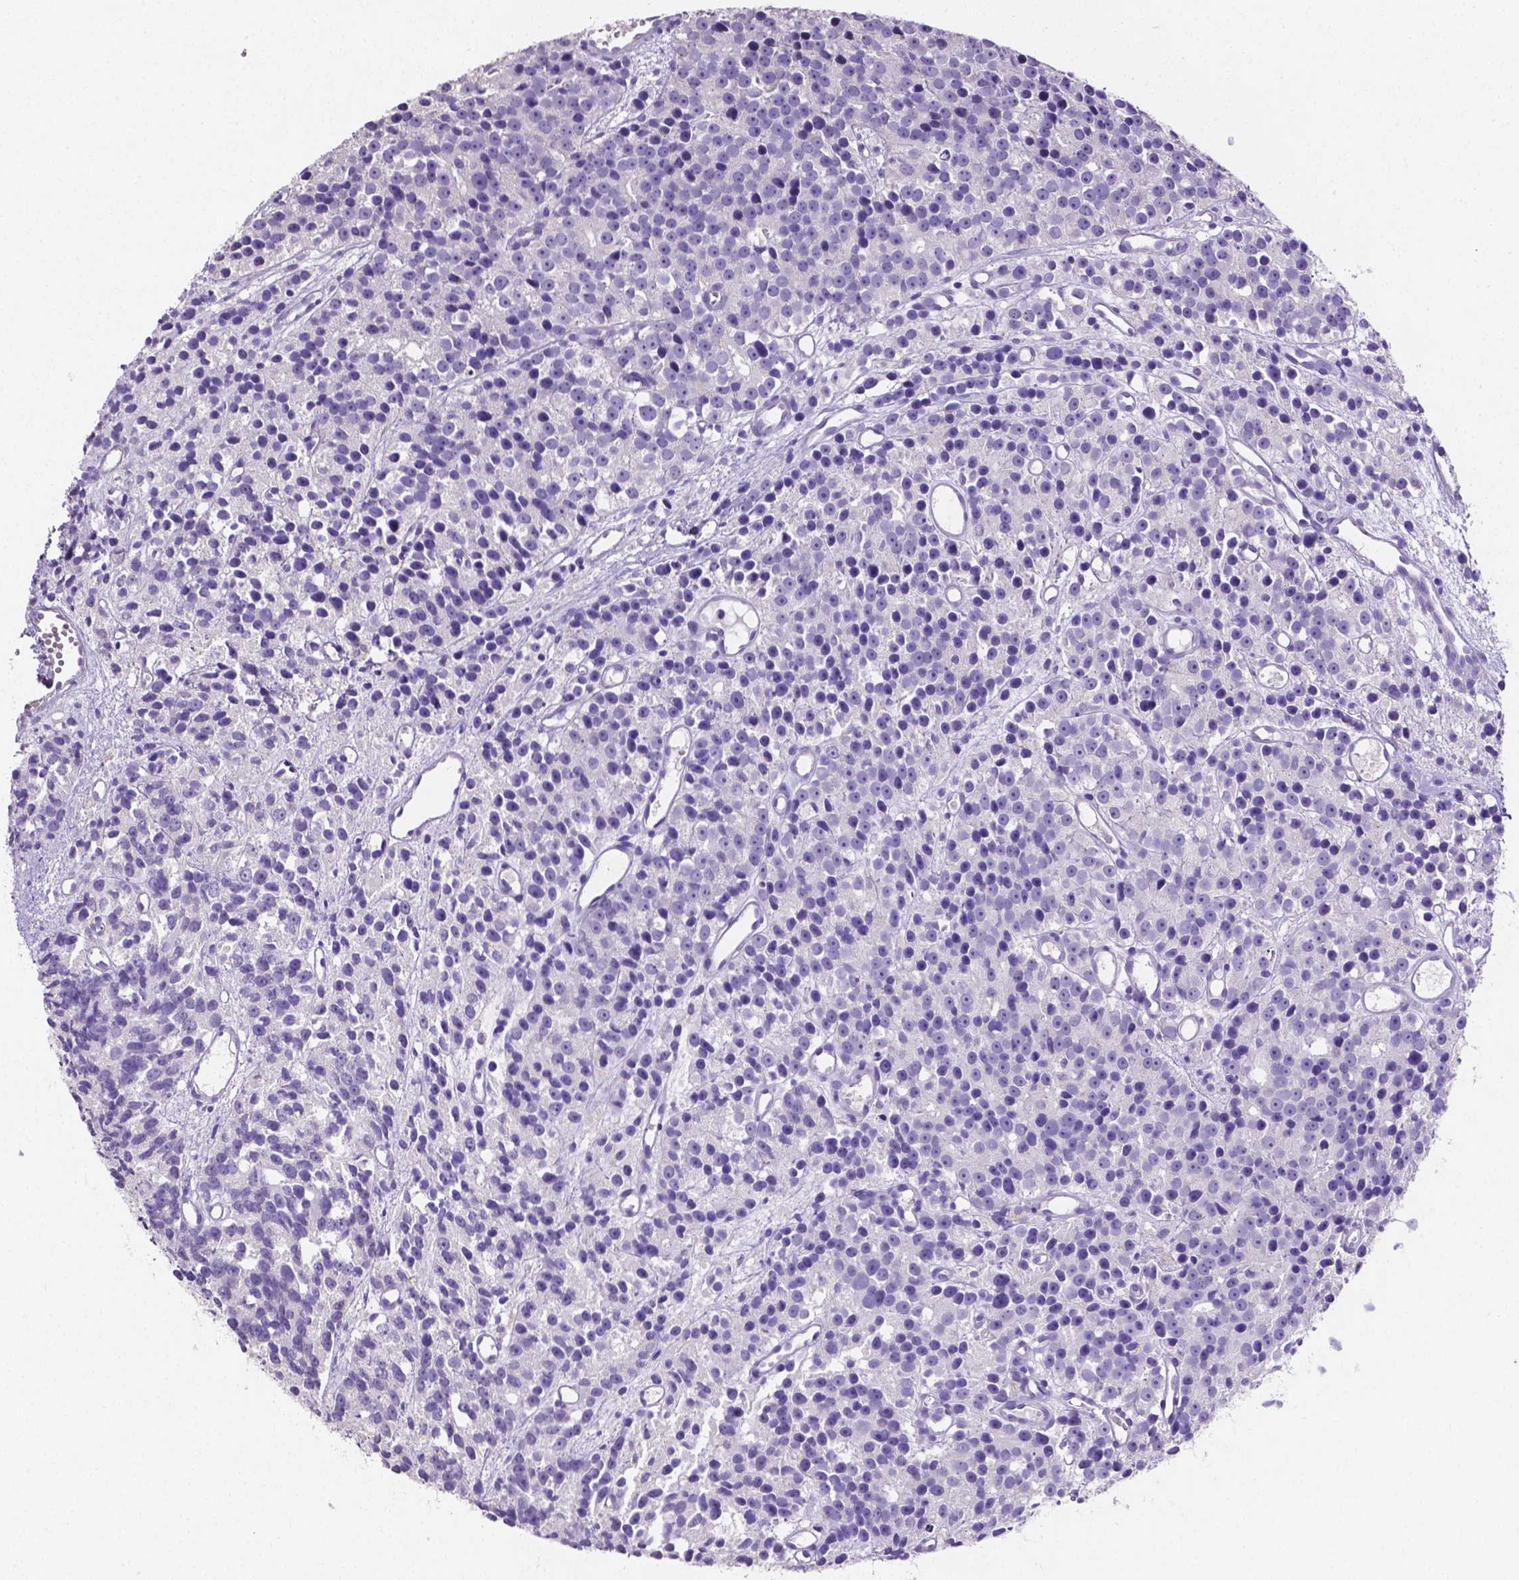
{"staining": {"intensity": "negative", "quantity": "none", "location": "none"}, "tissue": "prostate cancer", "cell_type": "Tumor cells", "image_type": "cancer", "snomed": [{"axis": "morphology", "description": "Adenocarcinoma, High grade"}, {"axis": "topography", "description": "Prostate"}], "caption": "This is a histopathology image of immunohistochemistry staining of prostate cancer, which shows no staining in tumor cells.", "gene": "SLC22A2", "patient": {"sex": "male", "age": 77}}